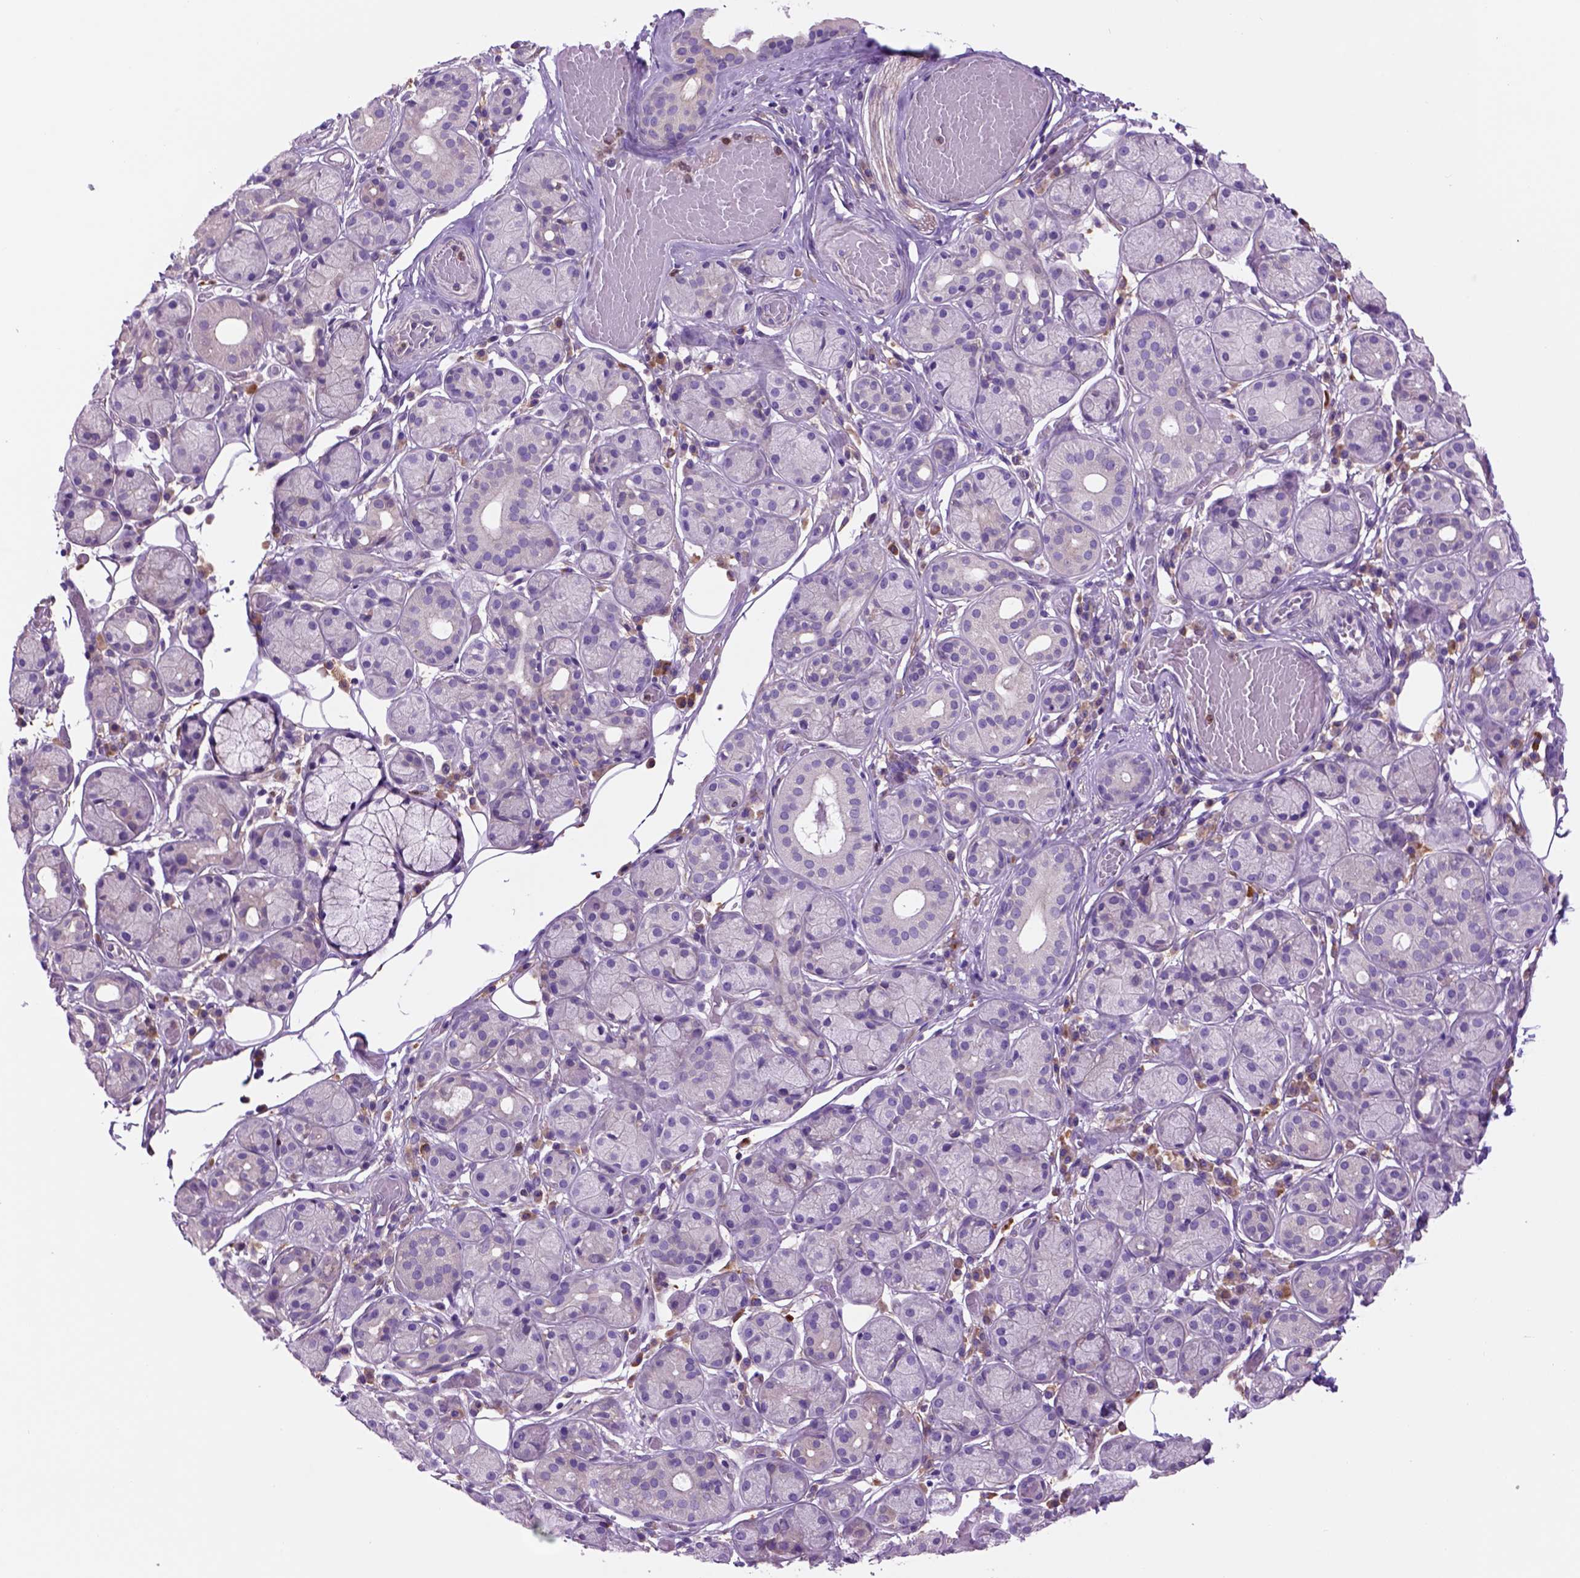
{"staining": {"intensity": "negative", "quantity": "none", "location": "none"}, "tissue": "salivary gland", "cell_type": "Glandular cells", "image_type": "normal", "snomed": [{"axis": "morphology", "description": "Normal tissue, NOS"}, {"axis": "topography", "description": "Salivary gland"}, {"axis": "topography", "description": "Peripheral nerve tissue"}], "caption": "Immunohistochemistry (IHC) histopathology image of unremarkable salivary gland stained for a protein (brown), which displays no positivity in glandular cells. (Brightfield microscopy of DAB (3,3'-diaminobenzidine) IHC at high magnification).", "gene": "PIAS3", "patient": {"sex": "male", "age": 71}}